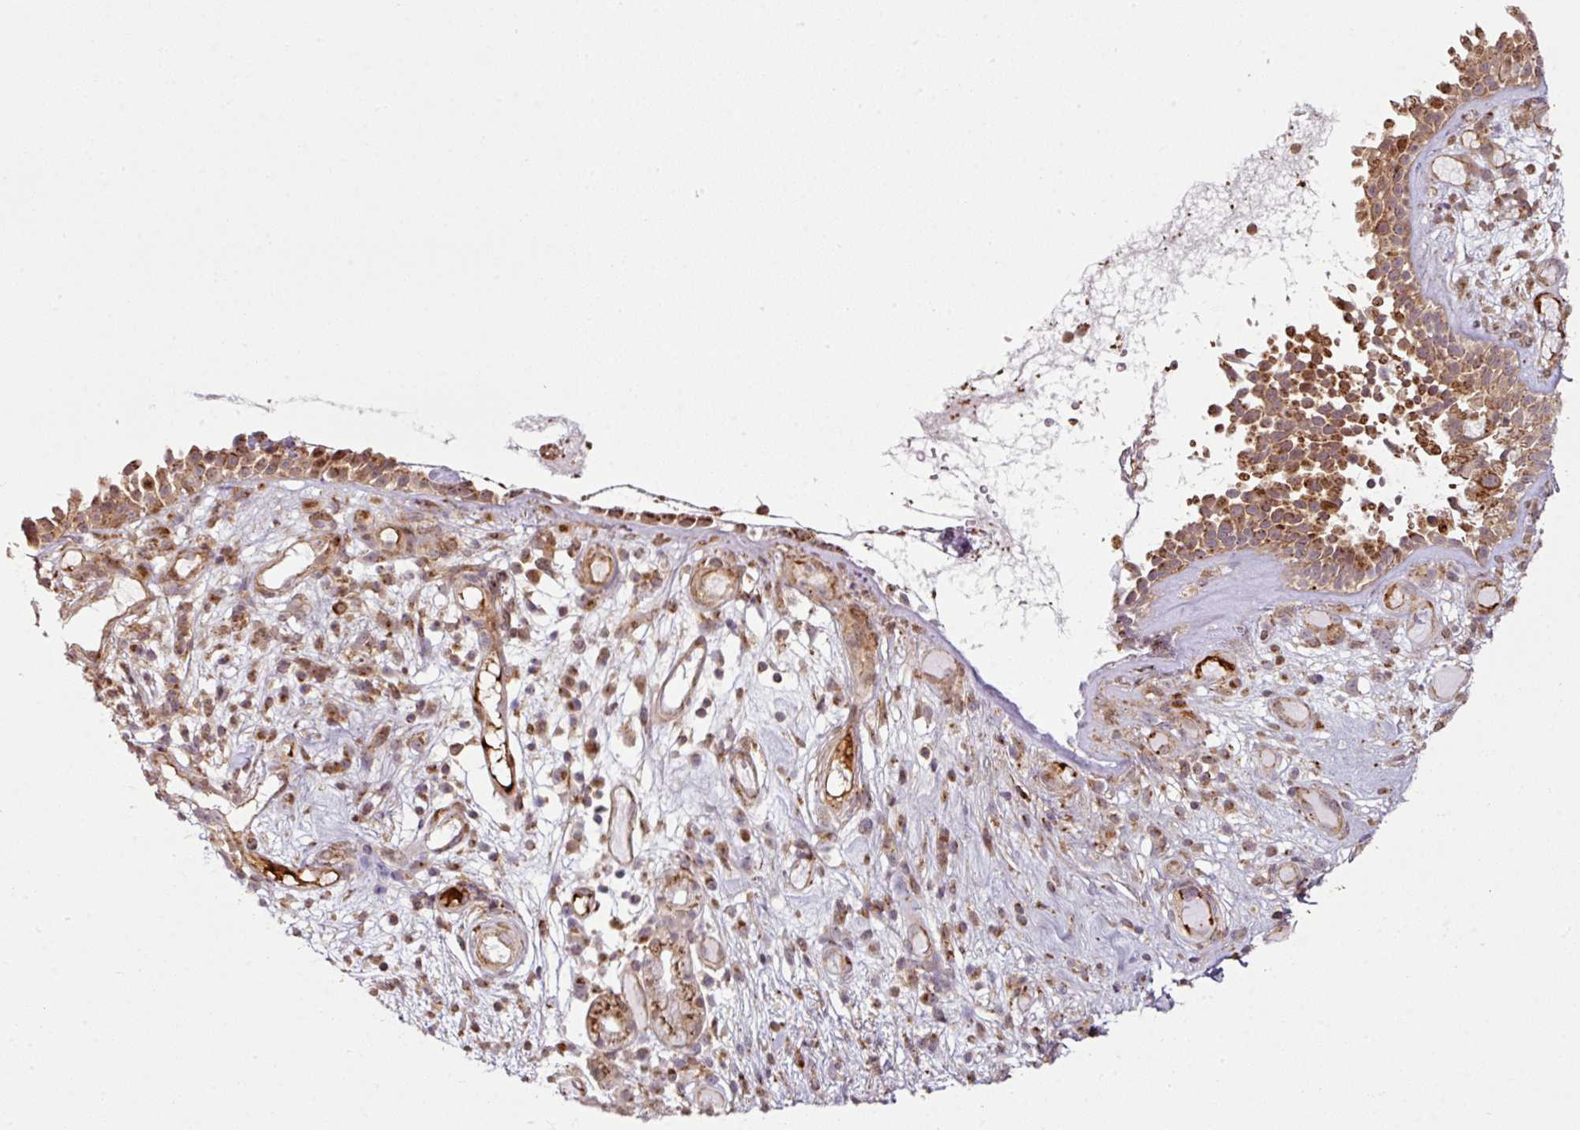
{"staining": {"intensity": "strong", "quantity": "25%-75%", "location": "cytoplasmic/membranous"}, "tissue": "nasopharynx", "cell_type": "Respiratory epithelial cells", "image_type": "normal", "snomed": [{"axis": "morphology", "description": "Normal tissue, NOS"}, {"axis": "morphology", "description": "Inflammation, NOS"}, {"axis": "topography", "description": "Nasopharynx"}], "caption": "This photomicrograph shows IHC staining of unremarkable nasopharynx, with high strong cytoplasmic/membranous staining in about 25%-75% of respiratory epithelial cells.", "gene": "ATAT1", "patient": {"sex": "male", "age": 54}}